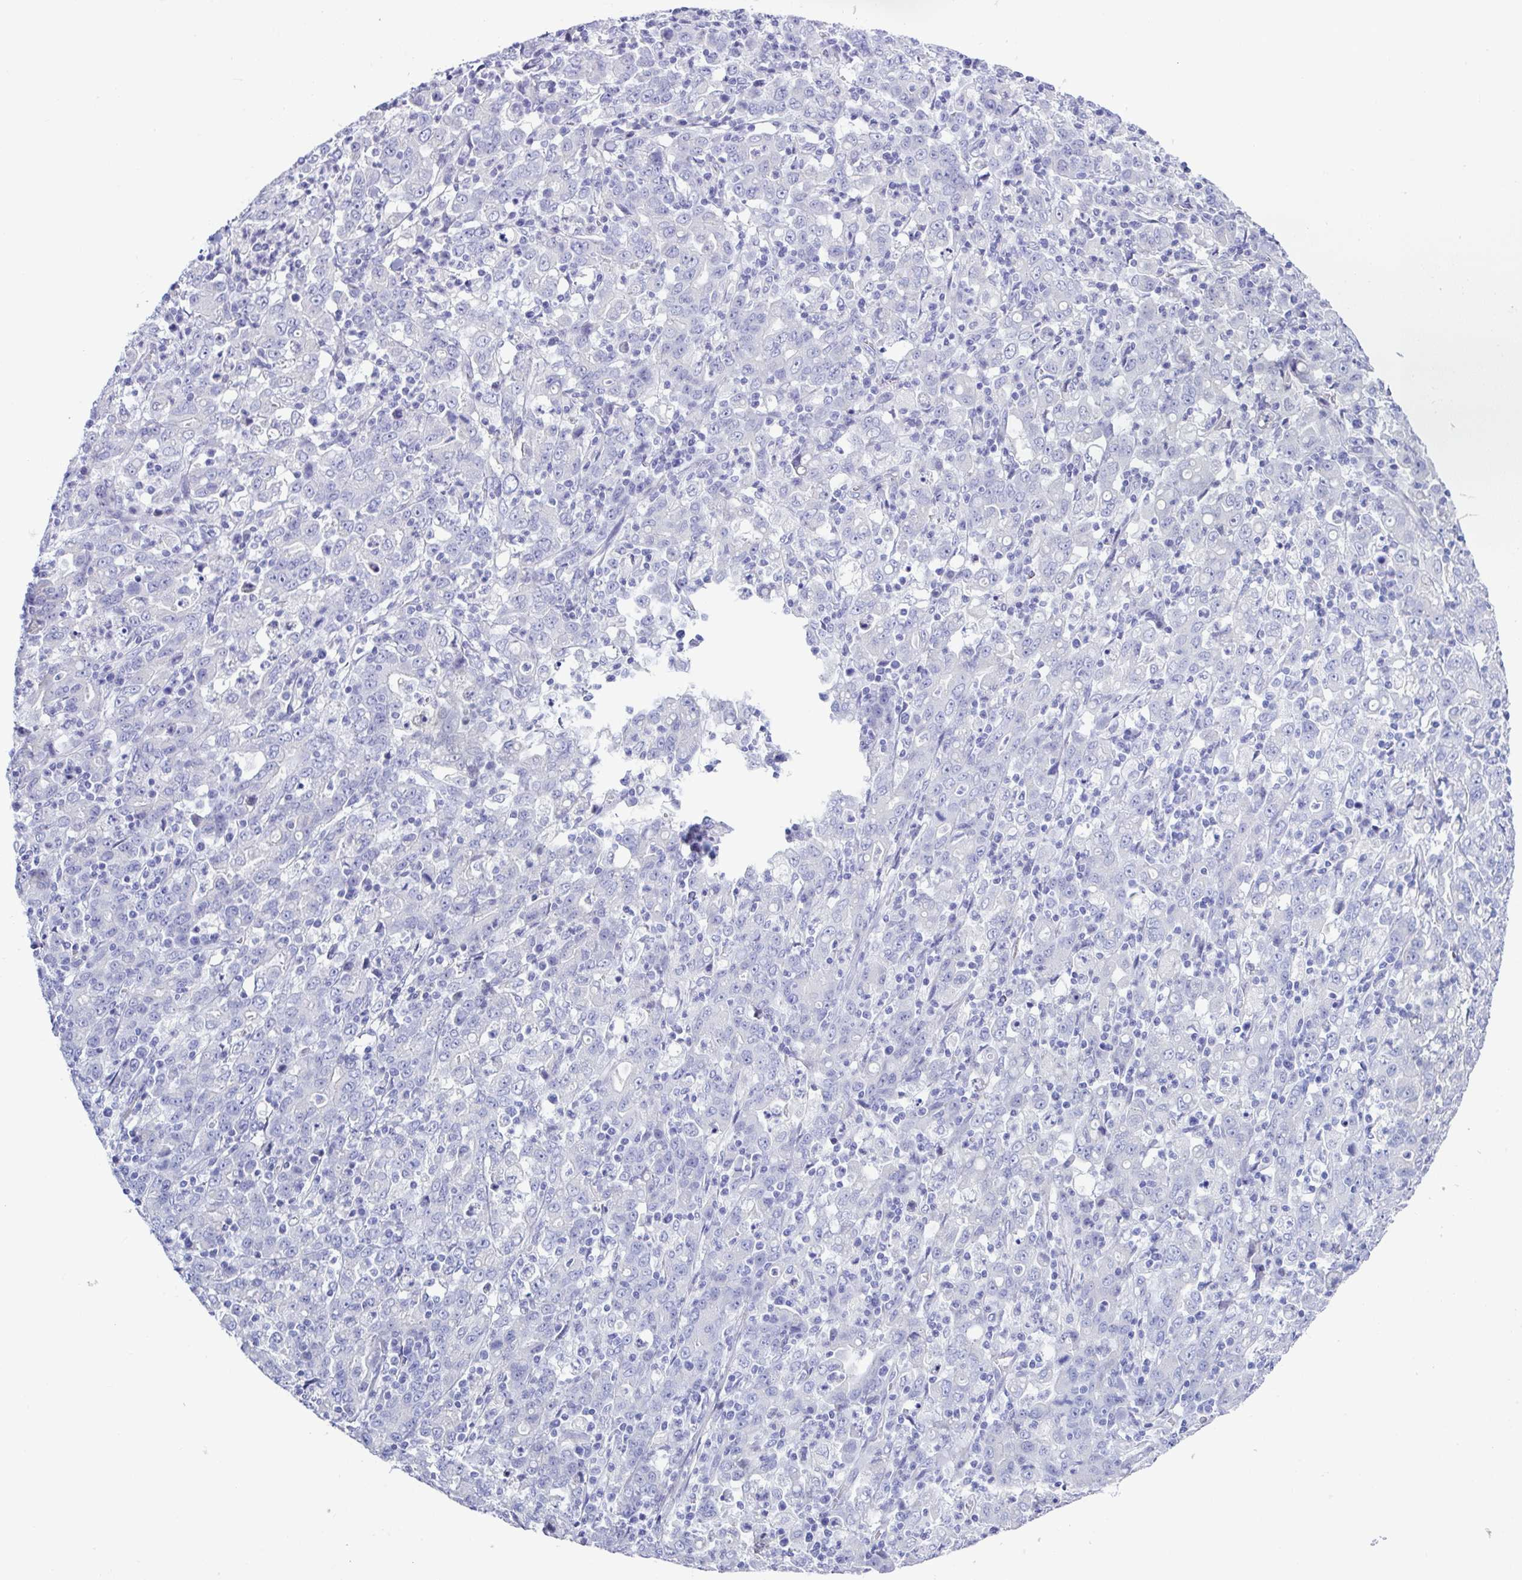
{"staining": {"intensity": "negative", "quantity": "none", "location": "none"}, "tissue": "stomach cancer", "cell_type": "Tumor cells", "image_type": "cancer", "snomed": [{"axis": "morphology", "description": "Adenocarcinoma, NOS"}, {"axis": "topography", "description": "Stomach, upper"}], "caption": "DAB (3,3'-diaminobenzidine) immunohistochemical staining of human adenocarcinoma (stomach) exhibits no significant expression in tumor cells. The staining is performed using DAB brown chromogen with nuclei counter-stained in using hematoxylin.", "gene": "MED11", "patient": {"sex": "male", "age": 69}}